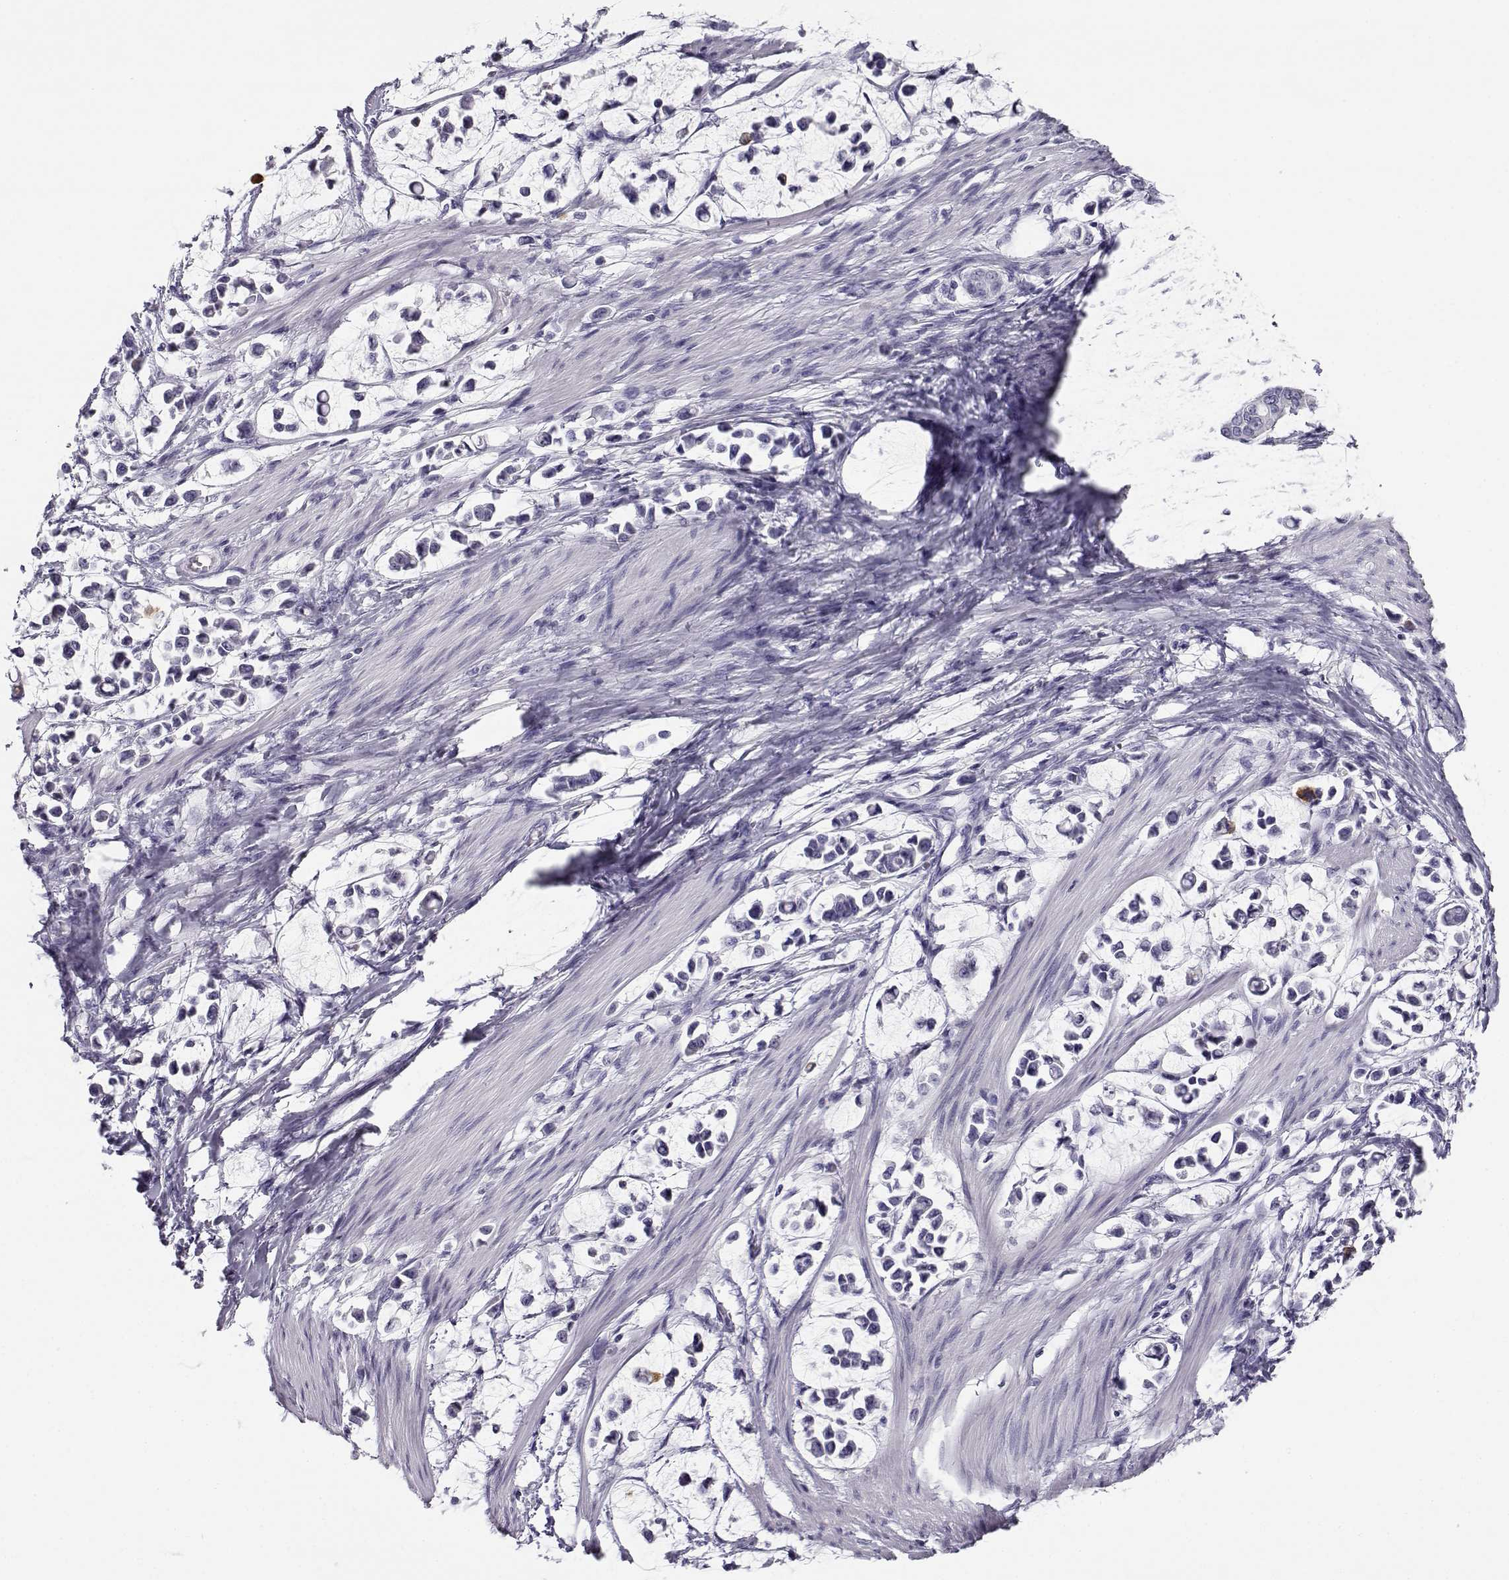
{"staining": {"intensity": "negative", "quantity": "none", "location": "none"}, "tissue": "stomach cancer", "cell_type": "Tumor cells", "image_type": "cancer", "snomed": [{"axis": "morphology", "description": "Adenocarcinoma, NOS"}, {"axis": "topography", "description": "Stomach"}], "caption": "Tumor cells show no significant protein expression in stomach cancer (adenocarcinoma).", "gene": "RHOXF2", "patient": {"sex": "male", "age": 82}}